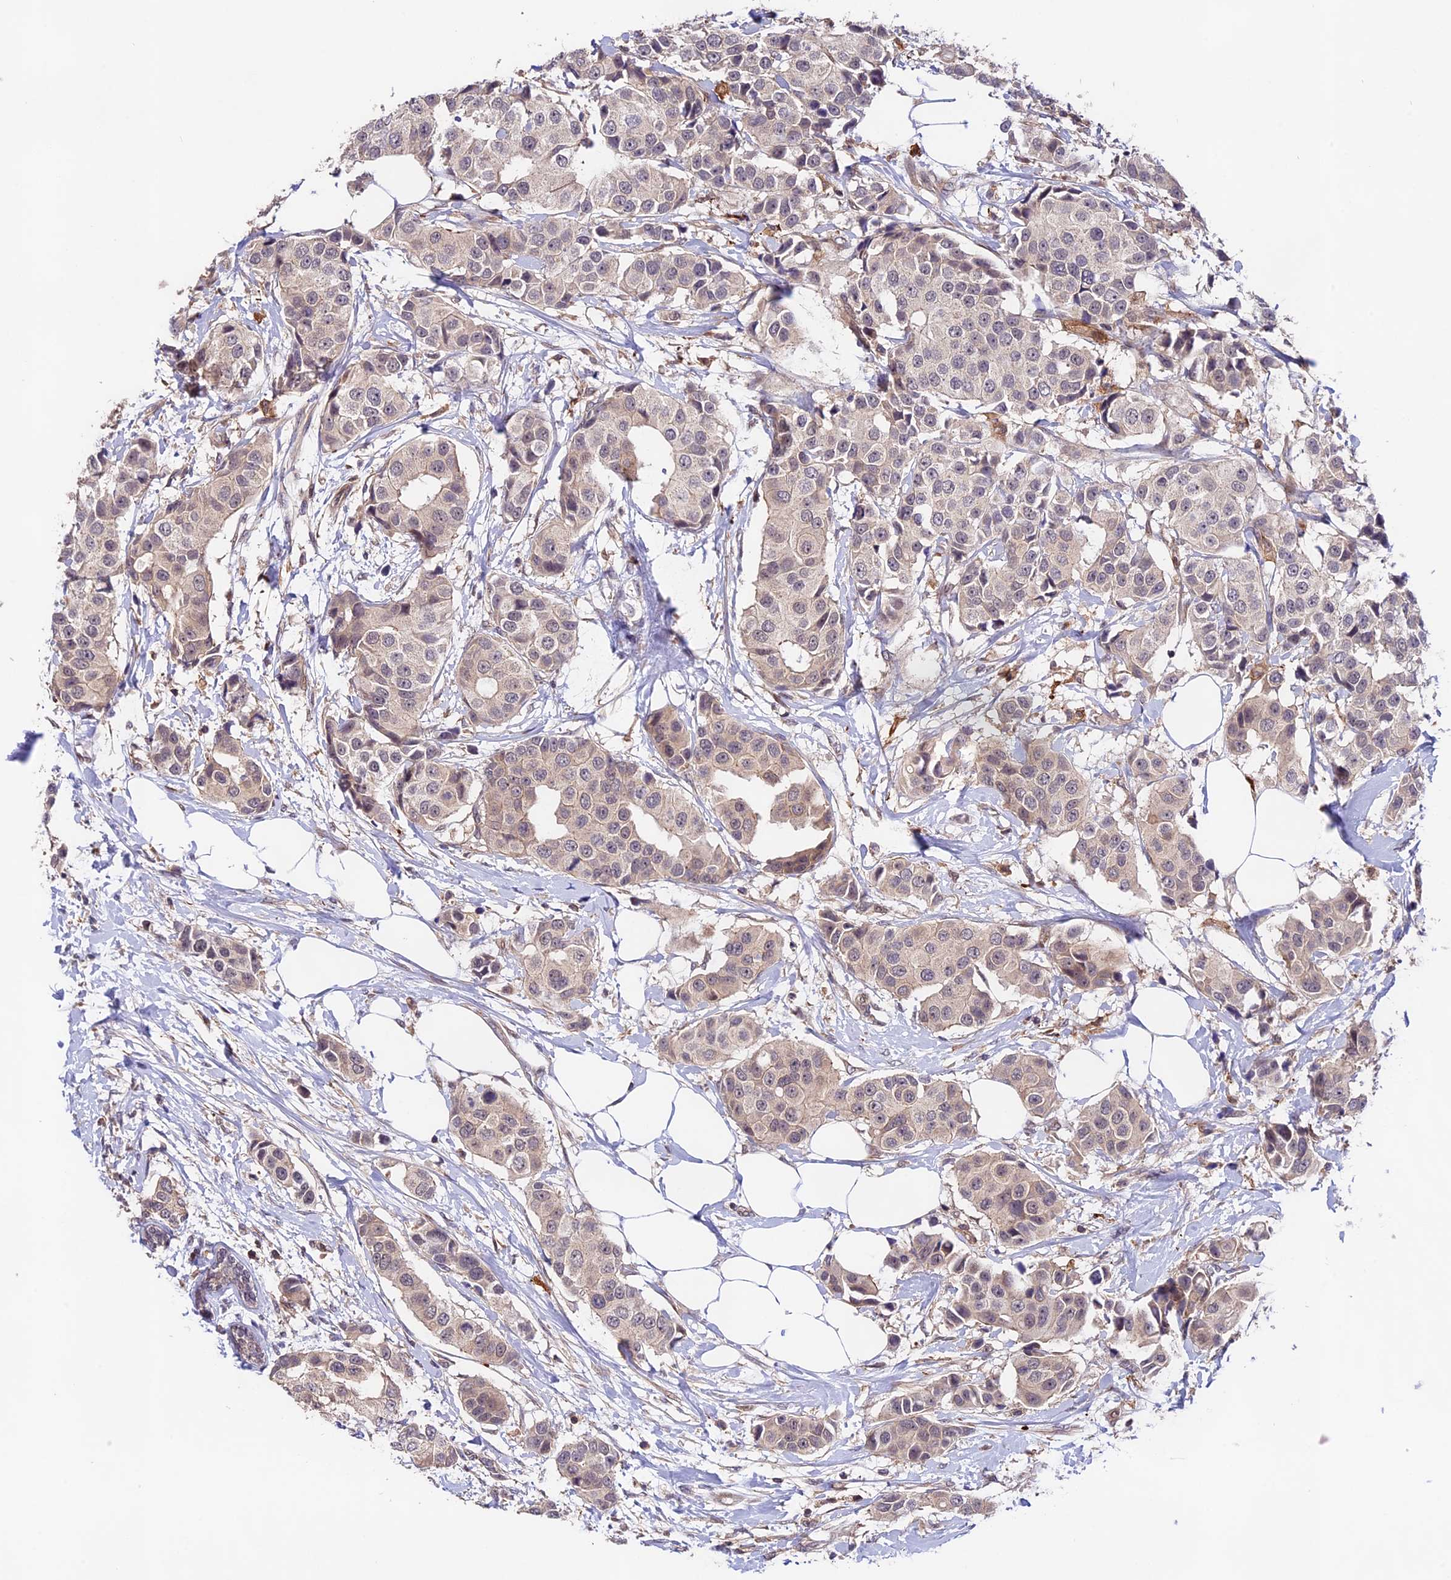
{"staining": {"intensity": "negative", "quantity": "none", "location": "none"}, "tissue": "breast cancer", "cell_type": "Tumor cells", "image_type": "cancer", "snomed": [{"axis": "morphology", "description": "Normal tissue, NOS"}, {"axis": "morphology", "description": "Duct carcinoma"}, {"axis": "topography", "description": "Breast"}], "caption": "This is an immunohistochemistry micrograph of human breast intraductal carcinoma. There is no staining in tumor cells.", "gene": "CACNA1H", "patient": {"sex": "female", "age": 39}}